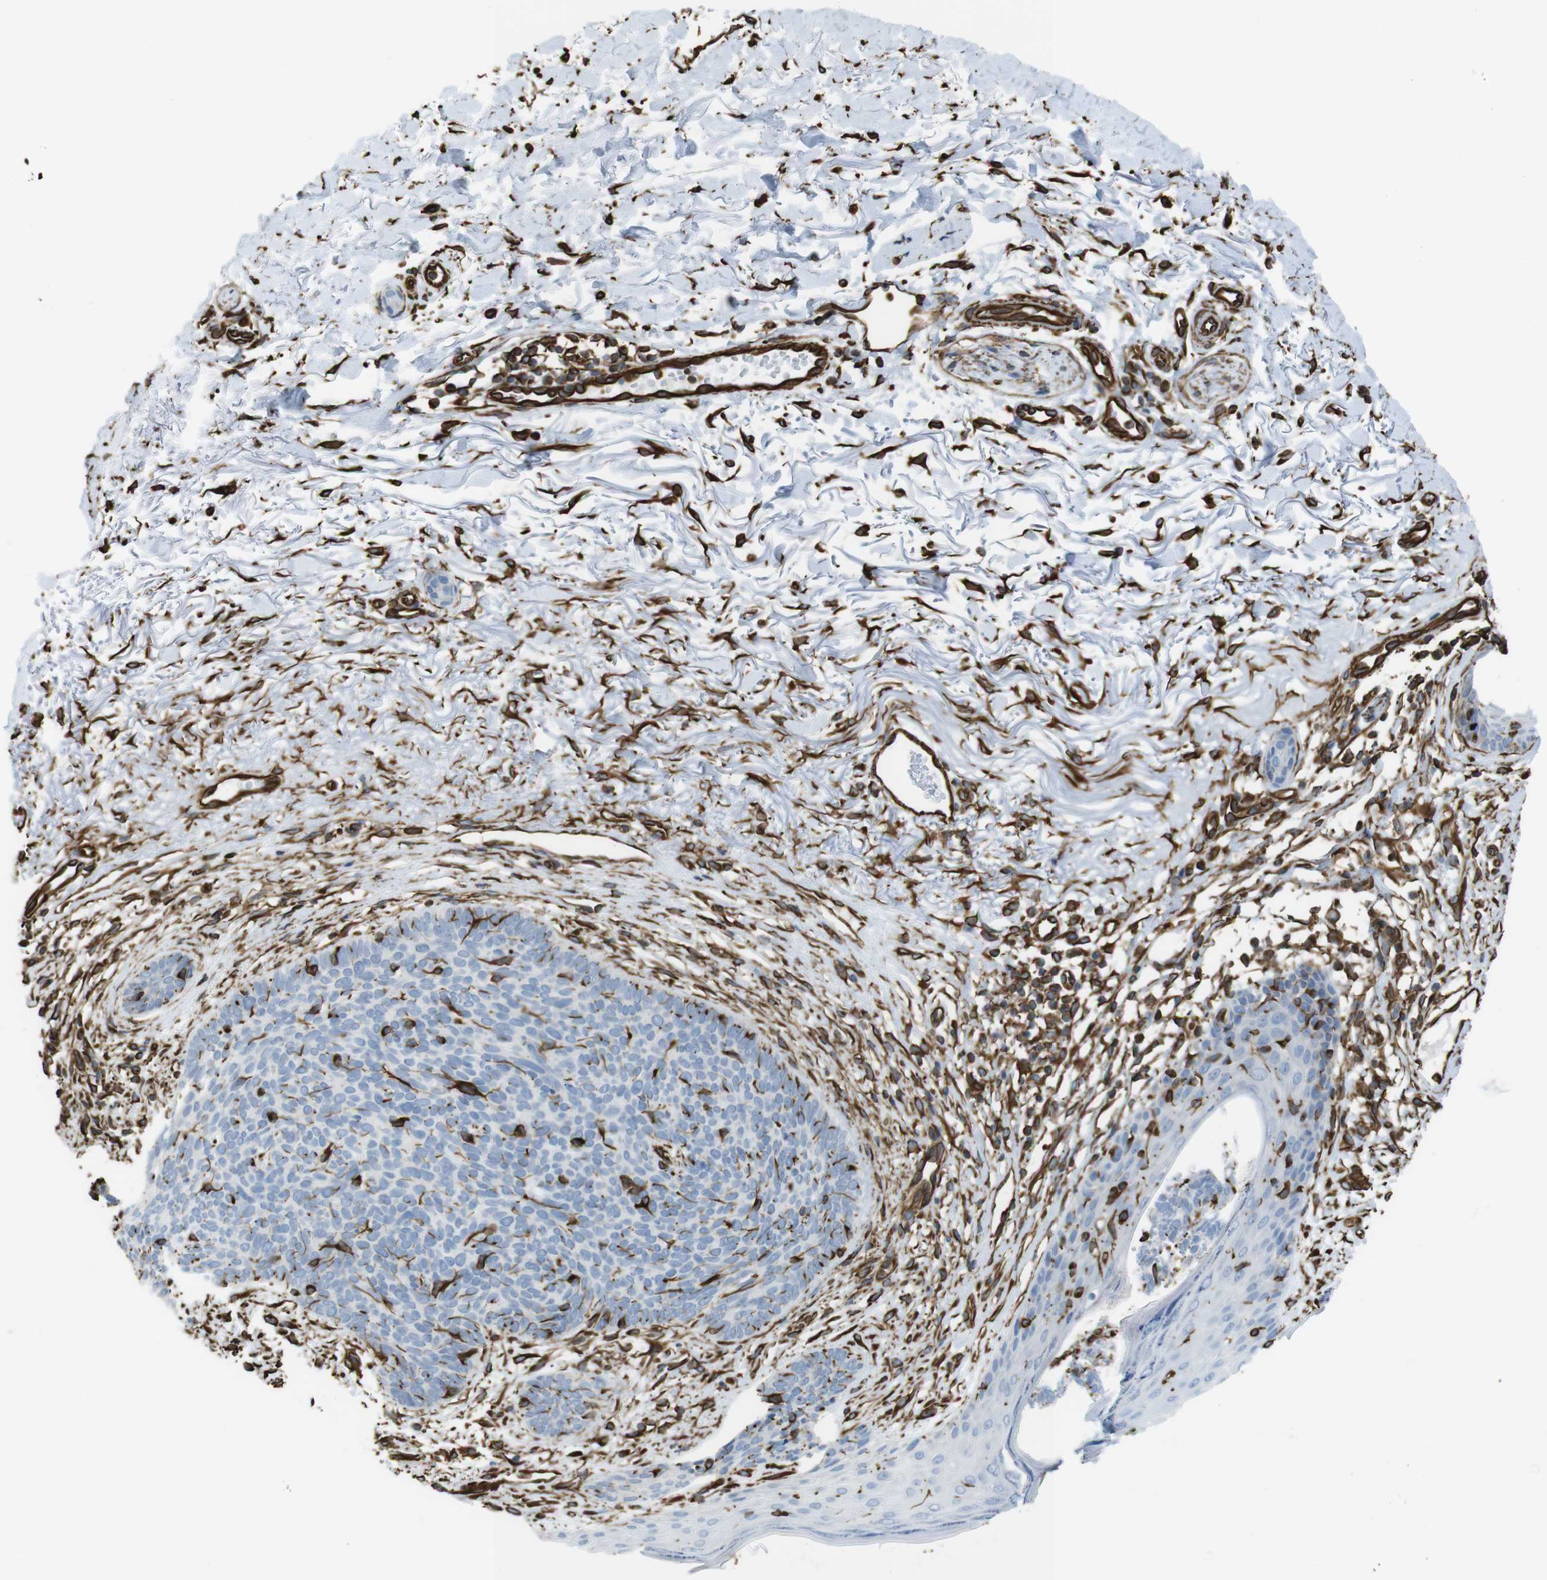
{"staining": {"intensity": "negative", "quantity": "none", "location": "none"}, "tissue": "skin cancer", "cell_type": "Tumor cells", "image_type": "cancer", "snomed": [{"axis": "morphology", "description": "Normal tissue, NOS"}, {"axis": "morphology", "description": "Basal cell carcinoma"}, {"axis": "topography", "description": "Skin"}], "caption": "Micrograph shows no significant protein positivity in tumor cells of skin basal cell carcinoma. (DAB immunohistochemistry (IHC) with hematoxylin counter stain).", "gene": "RALGPS1", "patient": {"sex": "female", "age": 70}}